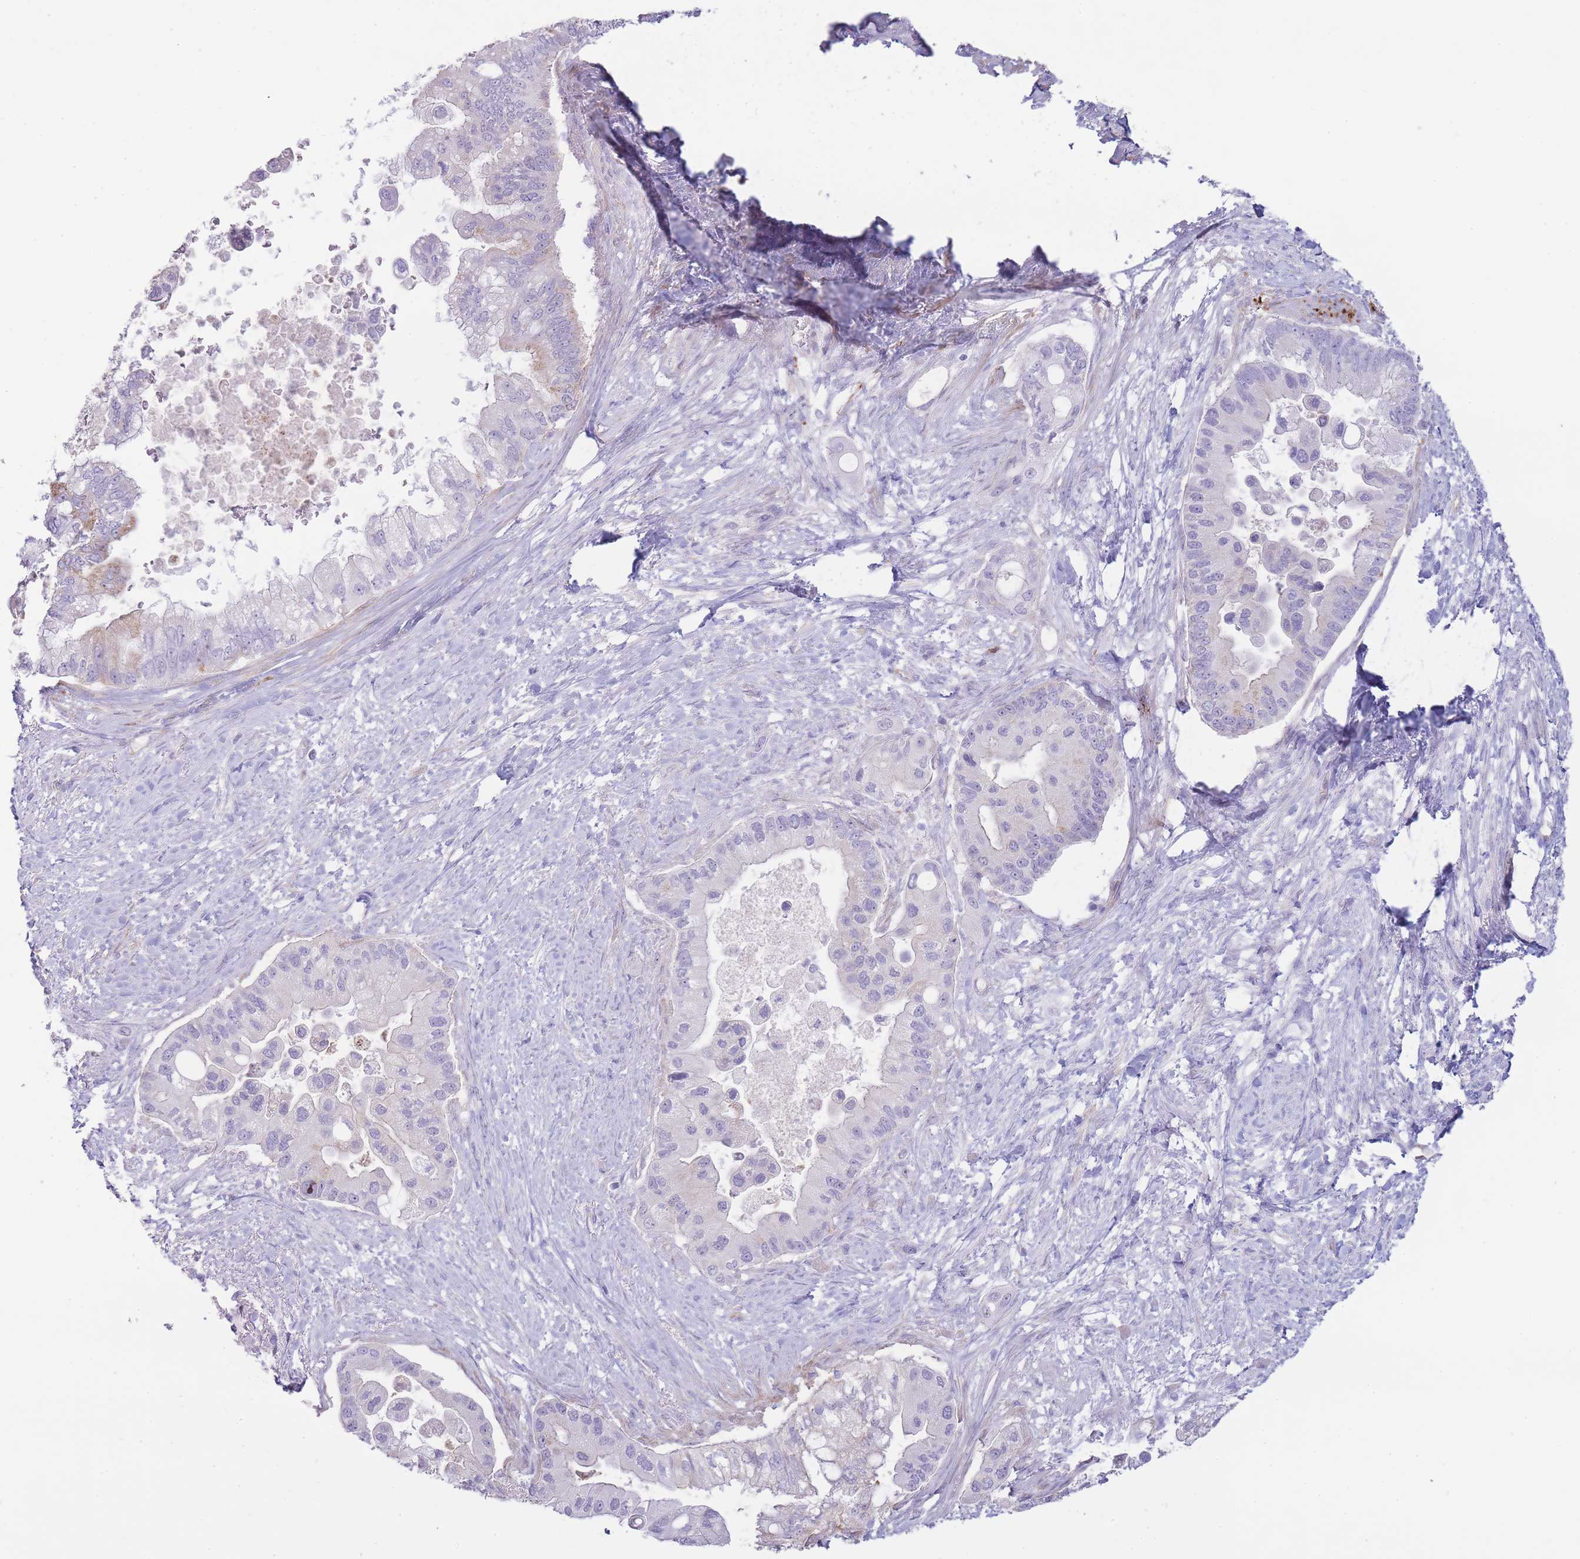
{"staining": {"intensity": "negative", "quantity": "none", "location": "none"}, "tissue": "pancreatic cancer", "cell_type": "Tumor cells", "image_type": "cancer", "snomed": [{"axis": "morphology", "description": "Adenocarcinoma, NOS"}, {"axis": "topography", "description": "Pancreas"}], "caption": "Image shows no protein expression in tumor cells of pancreatic cancer (adenocarcinoma) tissue.", "gene": "UTP14A", "patient": {"sex": "male", "age": 57}}